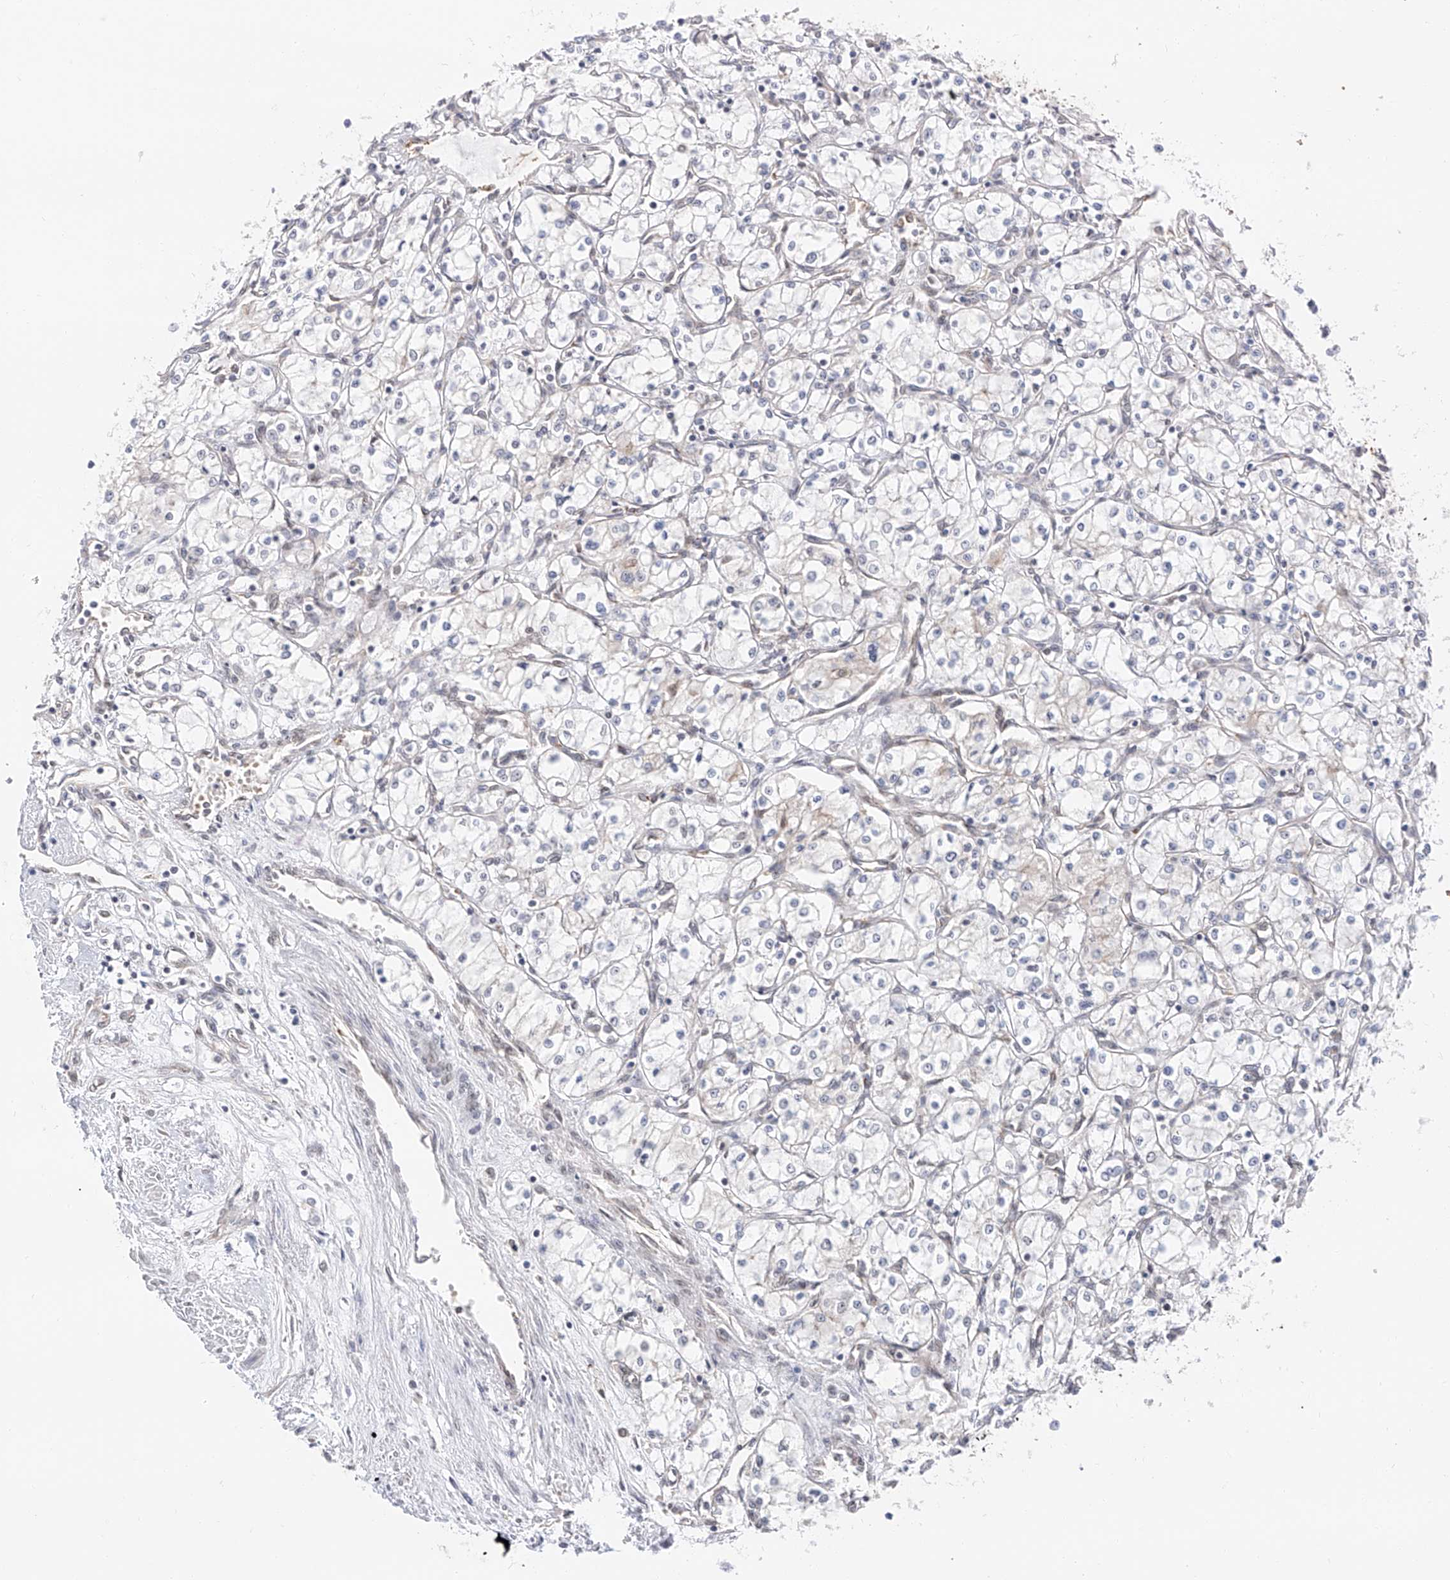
{"staining": {"intensity": "negative", "quantity": "none", "location": "none"}, "tissue": "renal cancer", "cell_type": "Tumor cells", "image_type": "cancer", "snomed": [{"axis": "morphology", "description": "Adenocarcinoma, NOS"}, {"axis": "topography", "description": "Kidney"}], "caption": "DAB immunohistochemical staining of human renal cancer demonstrates no significant positivity in tumor cells.", "gene": "POGK", "patient": {"sex": "male", "age": 59}}